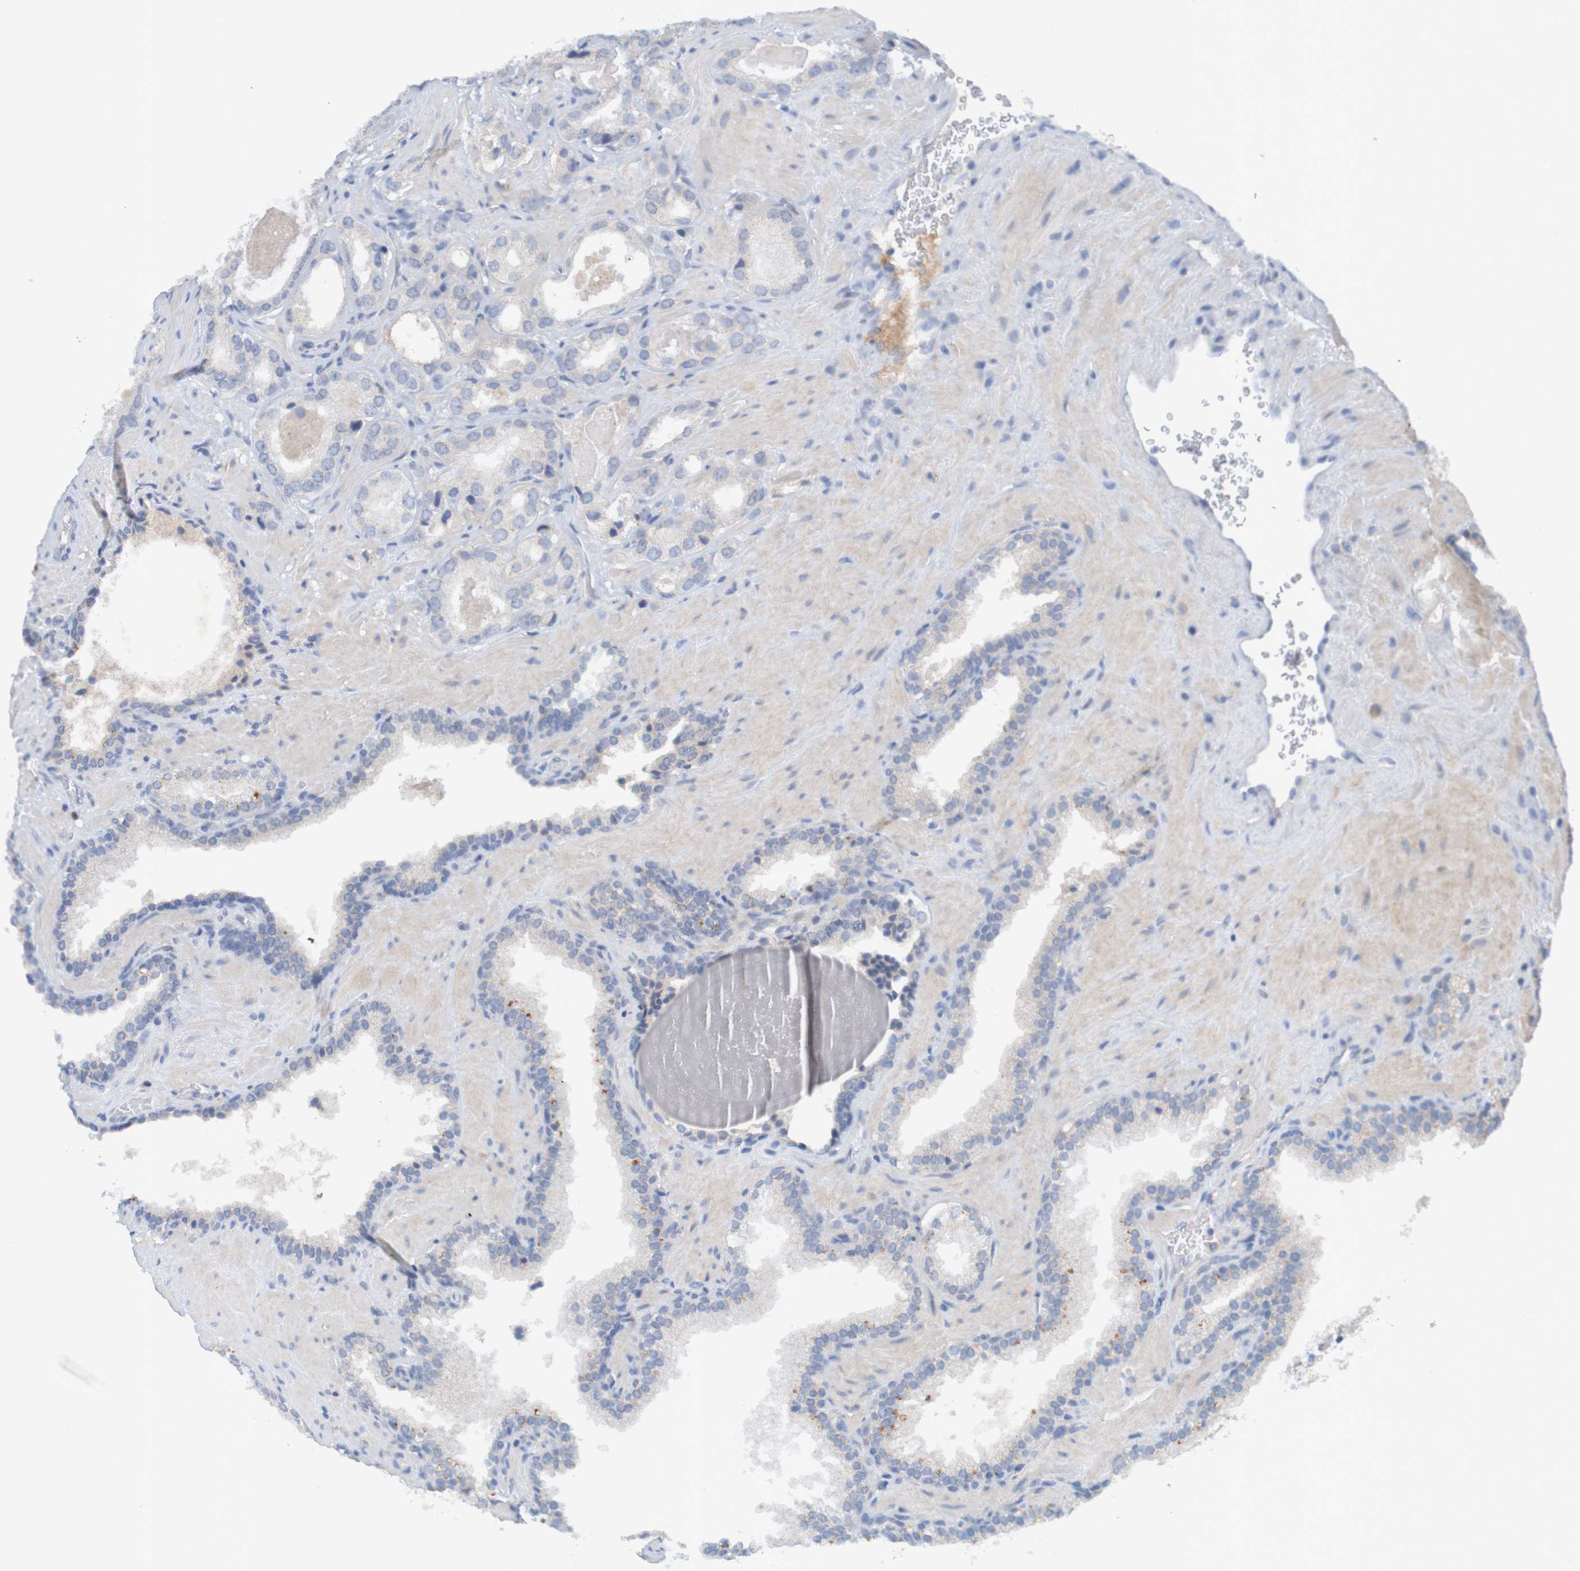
{"staining": {"intensity": "weak", "quantity": "<25%", "location": "cytoplasmic/membranous"}, "tissue": "prostate cancer", "cell_type": "Tumor cells", "image_type": "cancer", "snomed": [{"axis": "morphology", "description": "Adenocarcinoma, High grade"}, {"axis": "topography", "description": "Prostate"}], "caption": "Prostate cancer was stained to show a protein in brown. There is no significant positivity in tumor cells. (DAB immunohistochemistry visualized using brightfield microscopy, high magnification).", "gene": "LTA", "patient": {"sex": "male", "age": 64}}